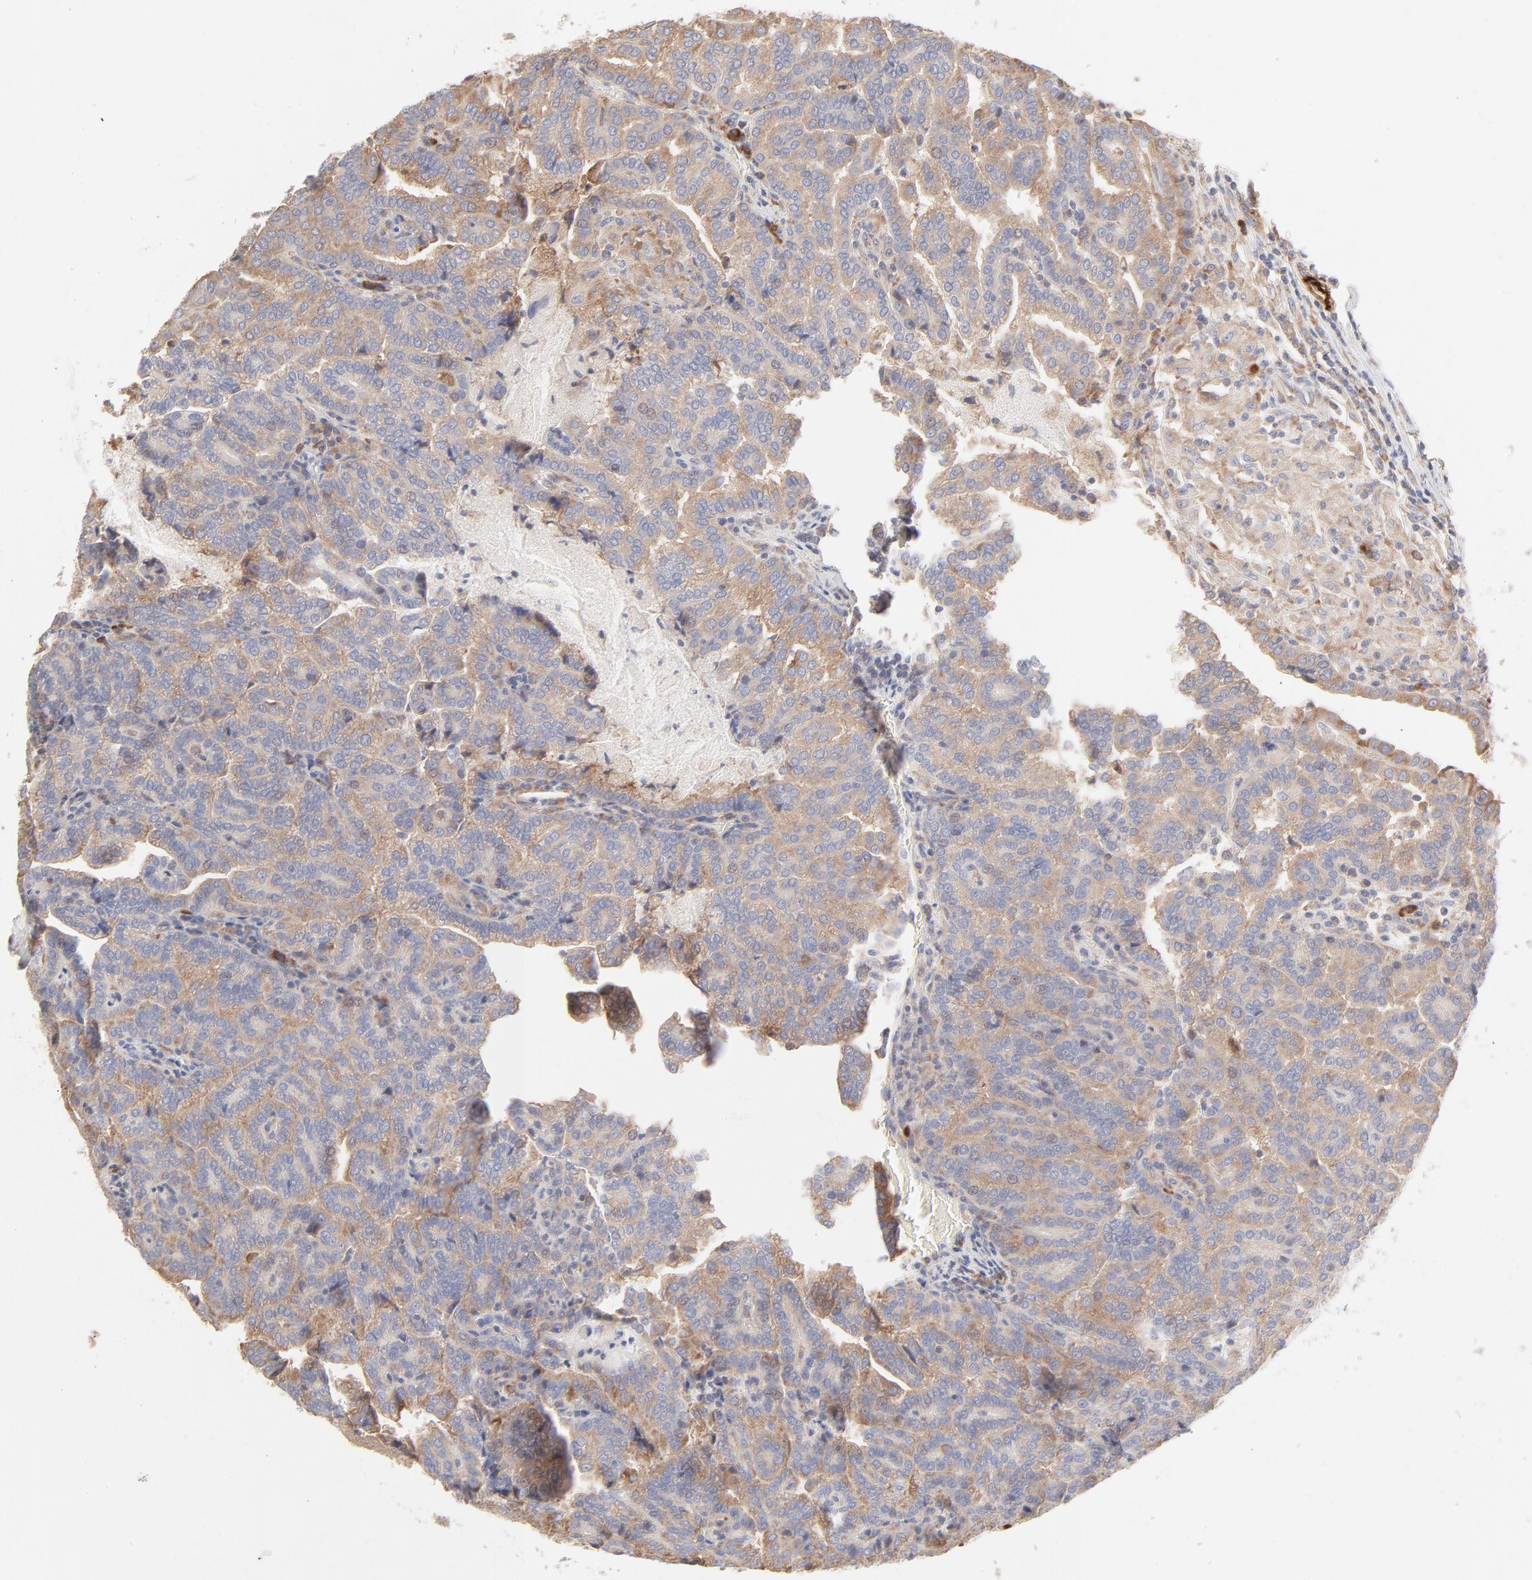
{"staining": {"intensity": "moderate", "quantity": ">75%", "location": "cytoplasmic/membranous"}, "tissue": "renal cancer", "cell_type": "Tumor cells", "image_type": "cancer", "snomed": [{"axis": "morphology", "description": "Adenocarcinoma, NOS"}, {"axis": "topography", "description": "Kidney"}], "caption": "IHC of renal adenocarcinoma displays medium levels of moderate cytoplasmic/membranous expression in approximately >75% of tumor cells.", "gene": "RPS21", "patient": {"sex": "male", "age": 61}}